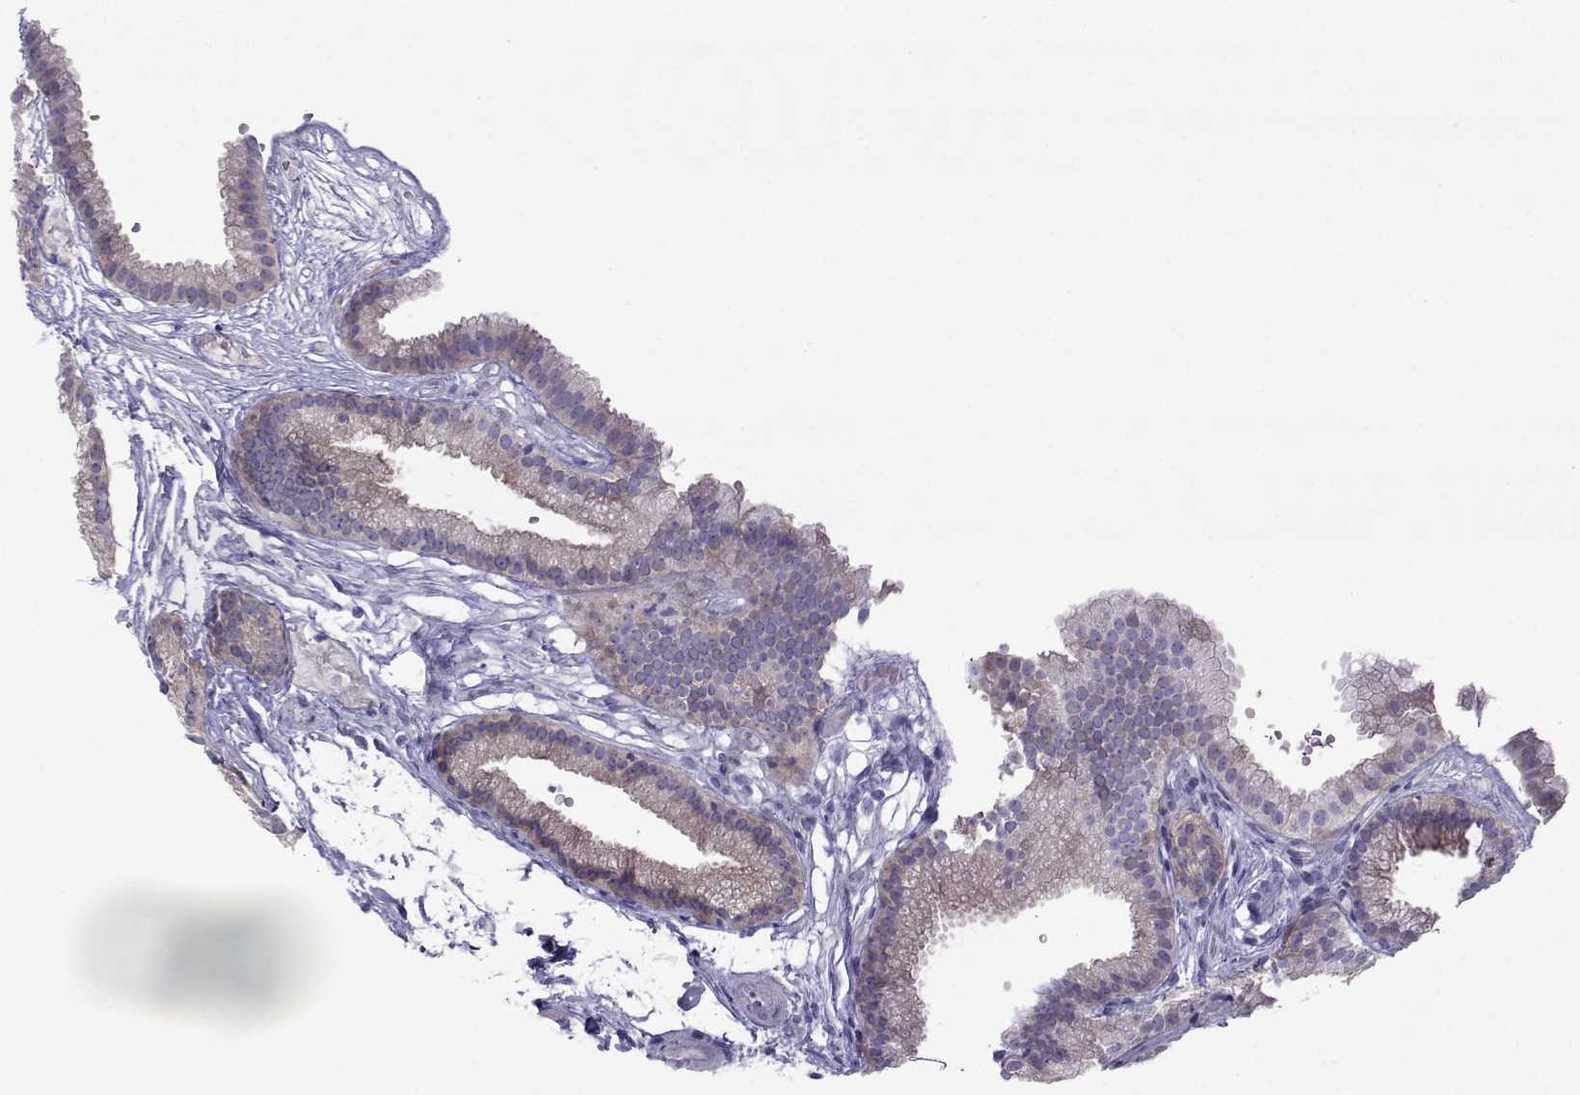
{"staining": {"intensity": "weak", "quantity": "25%-75%", "location": "cytoplasmic/membranous"}, "tissue": "gallbladder", "cell_type": "Glandular cells", "image_type": "normal", "snomed": [{"axis": "morphology", "description": "Normal tissue, NOS"}, {"axis": "topography", "description": "Gallbladder"}], "caption": "Protein staining shows weak cytoplasmic/membranous expression in about 25%-75% of glandular cells in normal gallbladder. Immunohistochemistry (ihc) stains the protein of interest in brown and the nuclei are stained blue.", "gene": "COL22A1", "patient": {"sex": "female", "age": 45}}